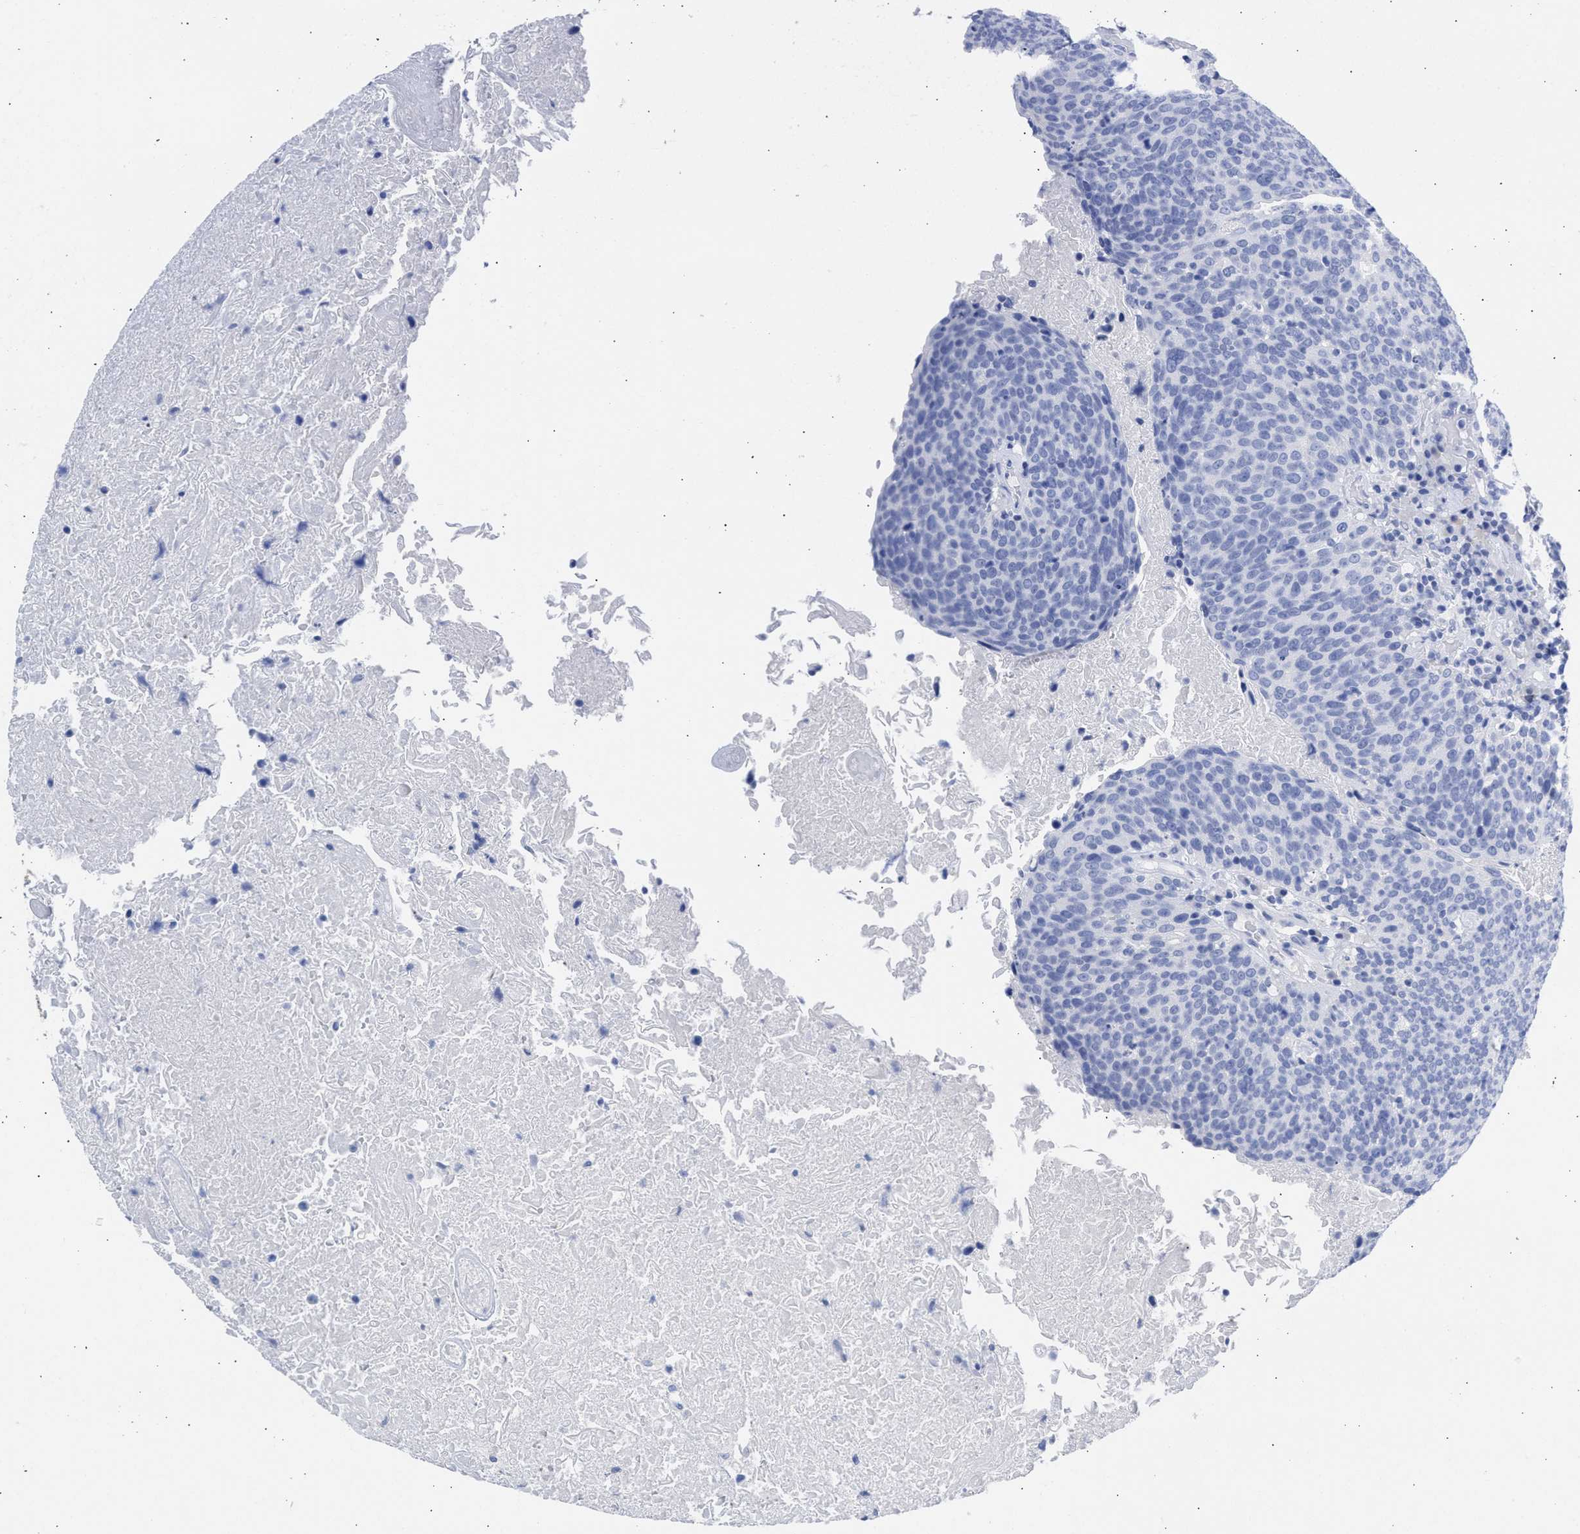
{"staining": {"intensity": "negative", "quantity": "none", "location": "none"}, "tissue": "head and neck cancer", "cell_type": "Tumor cells", "image_type": "cancer", "snomed": [{"axis": "morphology", "description": "Squamous cell carcinoma, NOS"}, {"axis": "morphology", "description": "Squamous cell carcinoma, metastatic, NOS"}, {"axis": "topography", "description": "Lymph node"}, {"axis": "topography", "description": "Head-Neck"}], "caption": "Histopathology image shows no significant protein staining in tumor cells of head and neck cancer.", "gene": "NCAM1", "patient": {"sex": "male", "age": 62}}